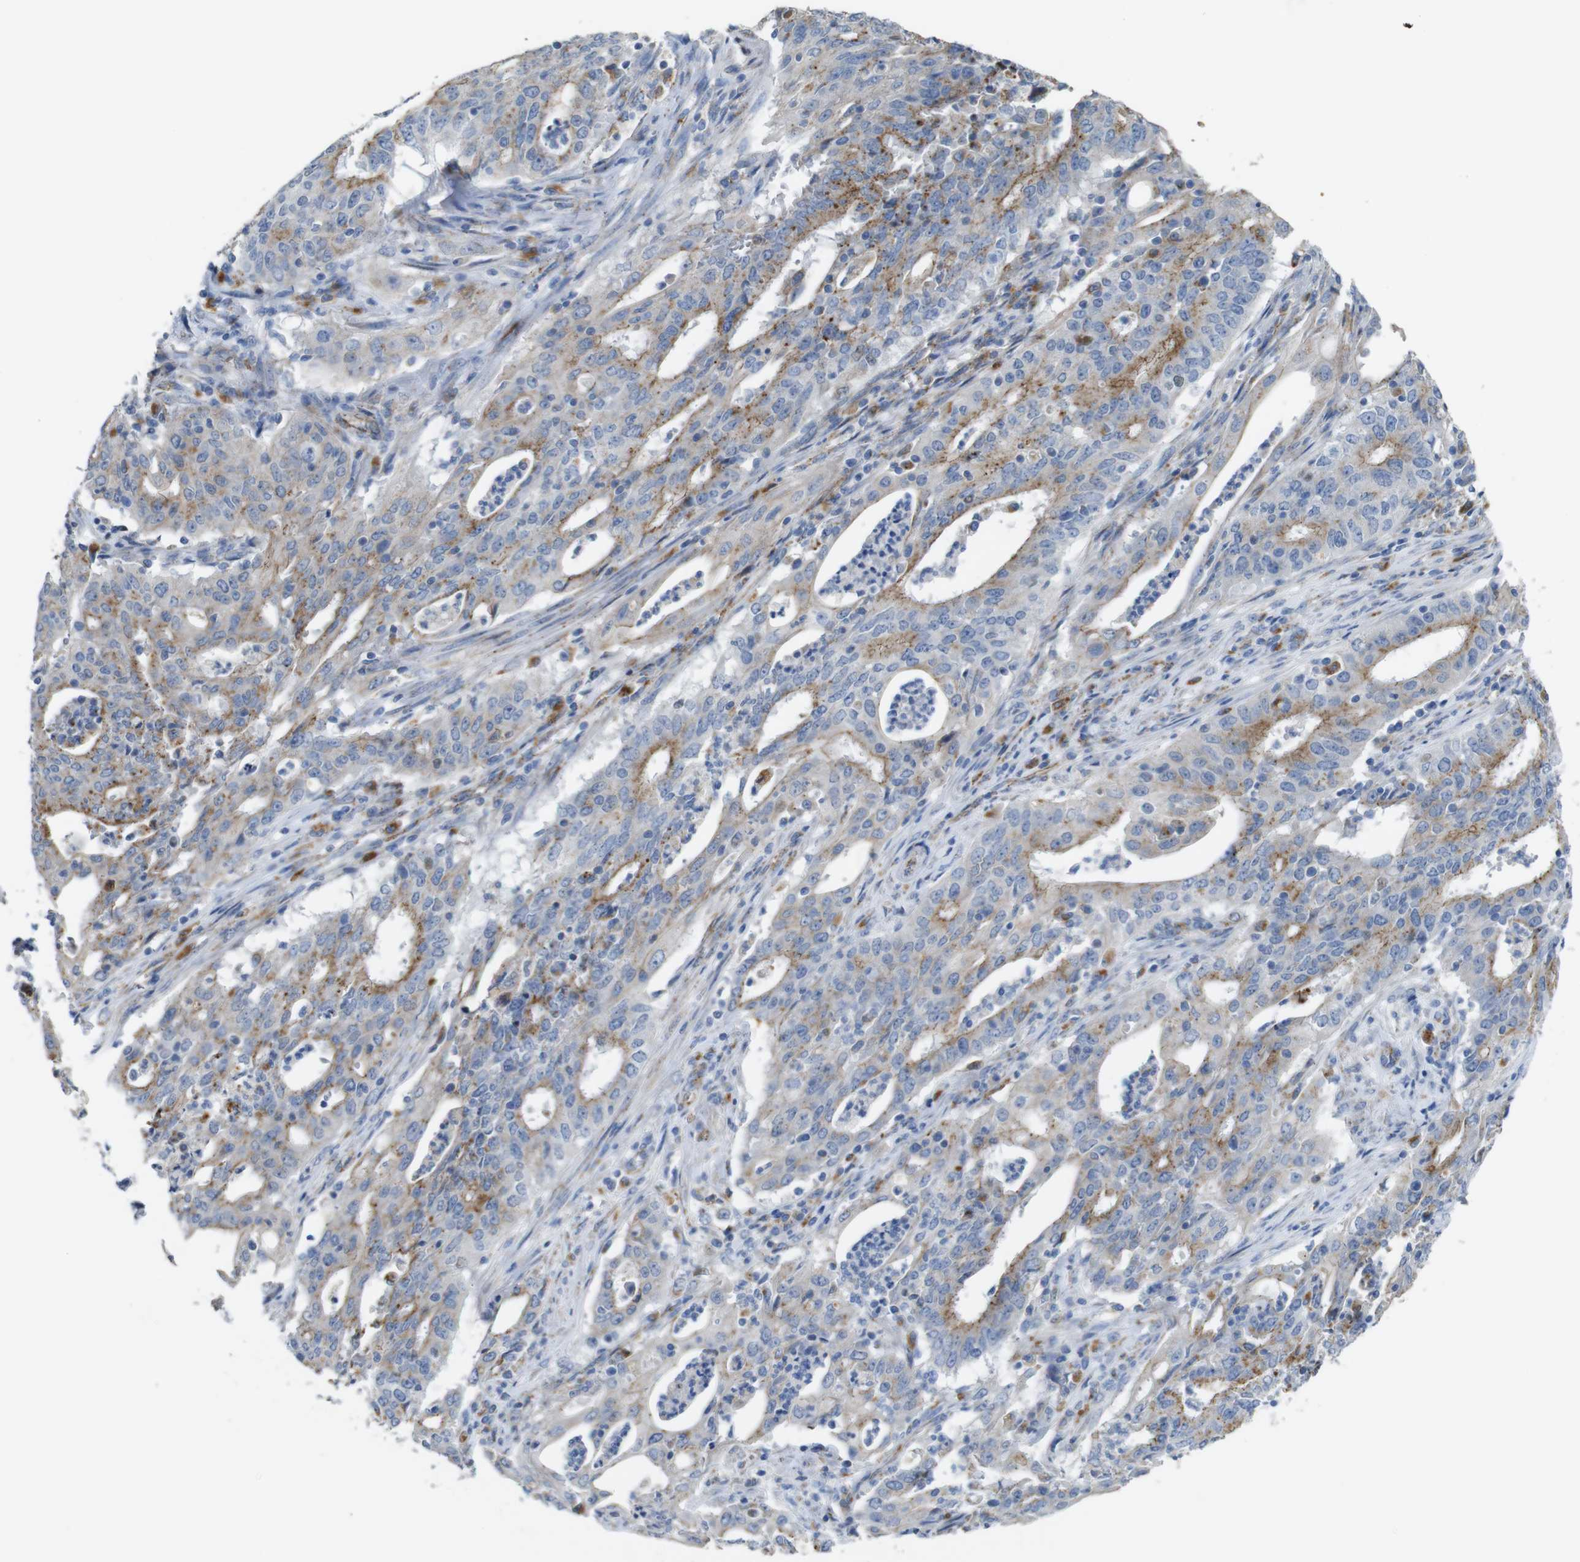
{"staining": {"intensity": "moderate", "quantity": "25%-75%", "location": "cytoplasmic/membranous"}, "tissue": "cervical cancer", "cell_type": "Tumor cells", "image_type": "cancer", "snomed": [{"axis": "morphology", "description": "Adenocarcinoma, NOS"}, {"axis": "topography", "description": "Cervix"}], "caption": "The photomicrograph shows immunohistochemical staining of cervical adenocarcinoma. There is moderate cytoplasmic/membranous staining is appreciated in approximately 25%-75% of tumor cells.", "gene": "NHLRC3", "patient": {"sex": "female", "age": 44}}